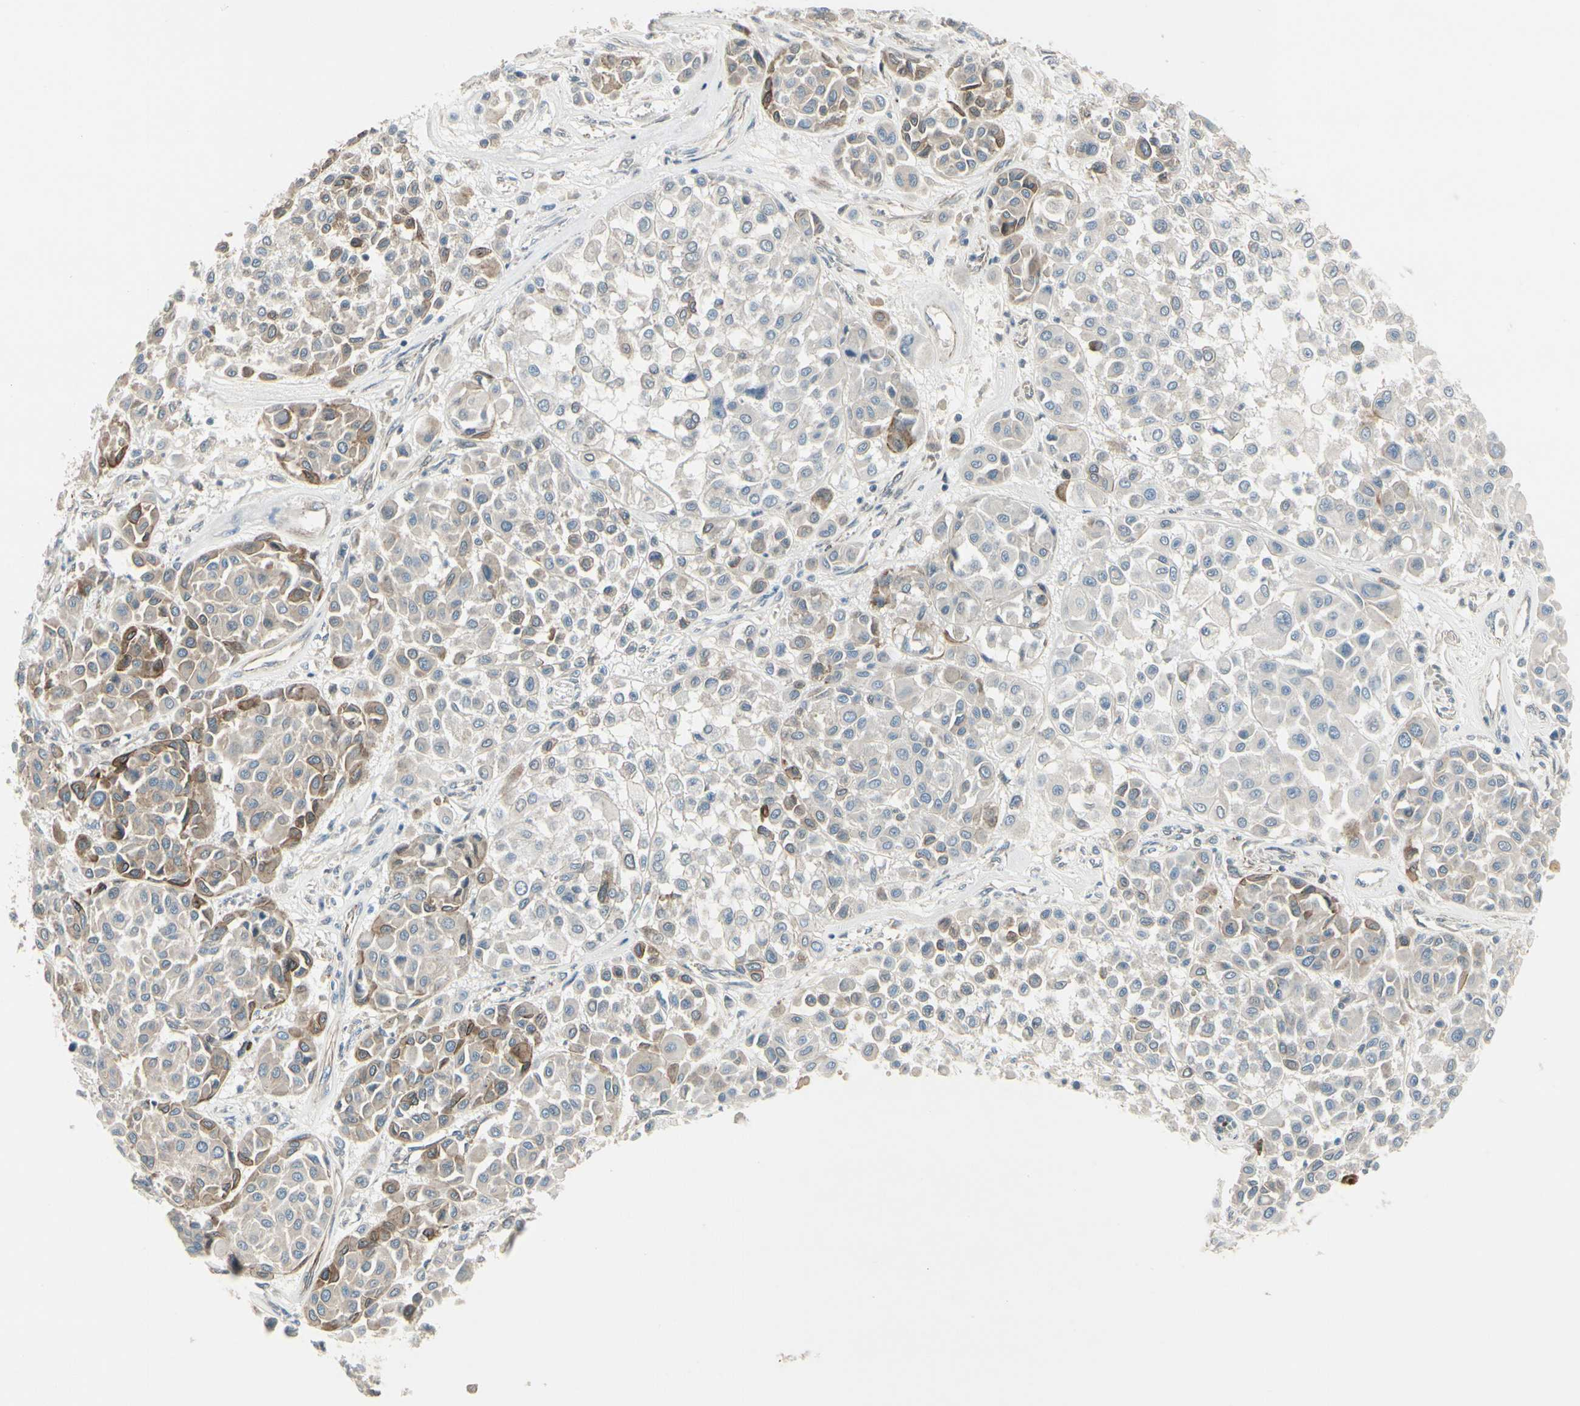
{"staining": {"intensity": "moderate", "quantity": "<25%", "location": "cytoplasmic/membranous"}, "tissue": "melanoma", "cell_type": "Tumor cells", "image_type": "cancer", "snomed": [{"axis": "morphology", "description": "Malignant melanoma, Metastatic site"}, {"axis": "topography", "description": "Soft tissue"}], "caption": "Immunohistochemistry (IHC) of malignant melanoma (metastatic site) shows low levels of moderate cytoplasmic/membranous positivity in about <25% of tumor cells. (Brightfield microscopy of DAB IHC at high magnification).", "gene": "PPP3CB", "patient": {"sex": "male", "age": 41}}